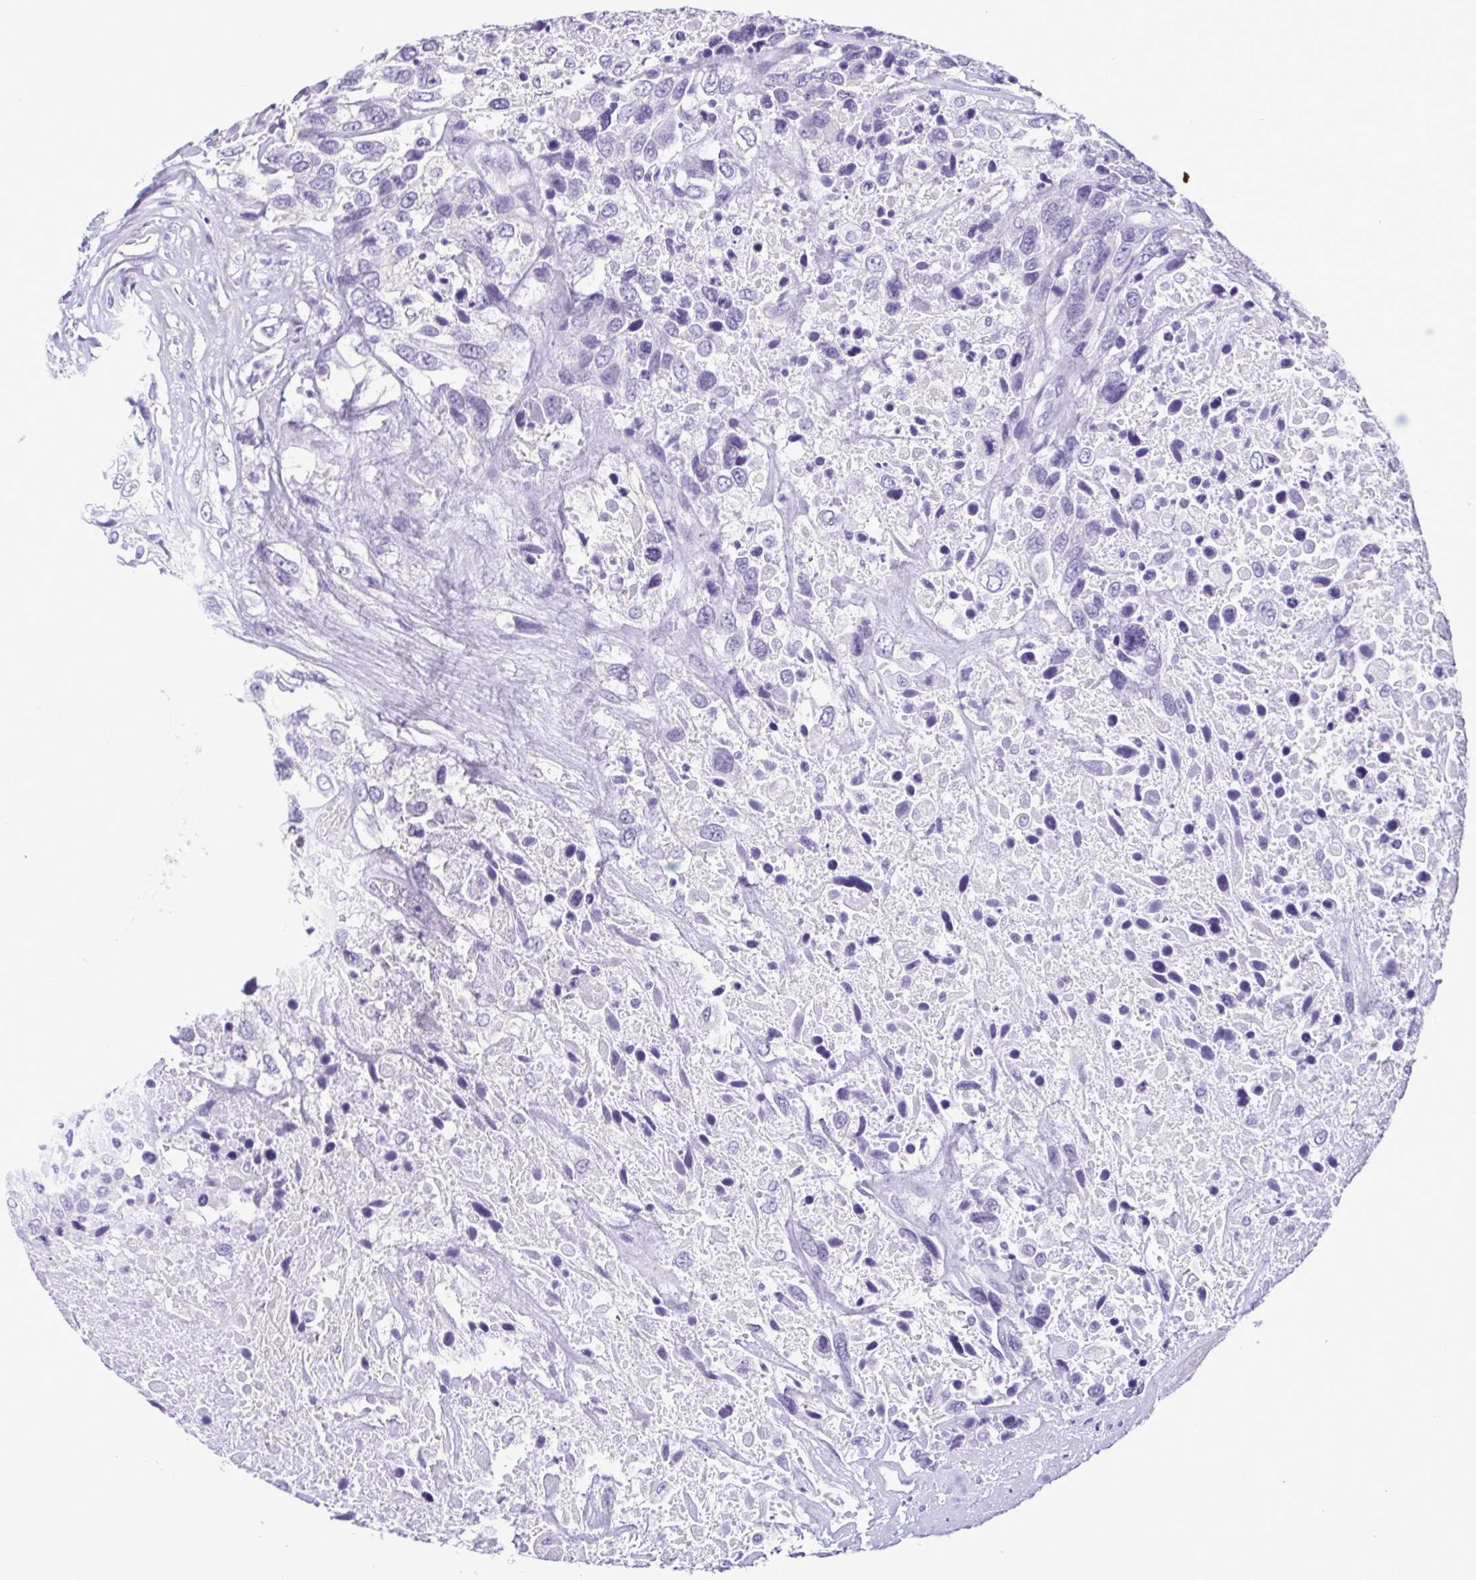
{"staining": {"intensity": "negative", "quantity": "none", "location": "none"}, "tissue": "urothelial cancer", "cell_type": "Tumor cells", "image_type": "cancer", "snomed": [{"axis": "morphology", "description": "Urothelial carcinoma, High grade"}, {"axis": "topography", "description": "Urinary bladder"}], "caption": "DAB immunohistochemical staining of urothelial carcinoma (high-grade) demonstrates no significant positivity in tumor cells.", "gene": "CBY2", "patient": {"sex": "female", "age": 70}}